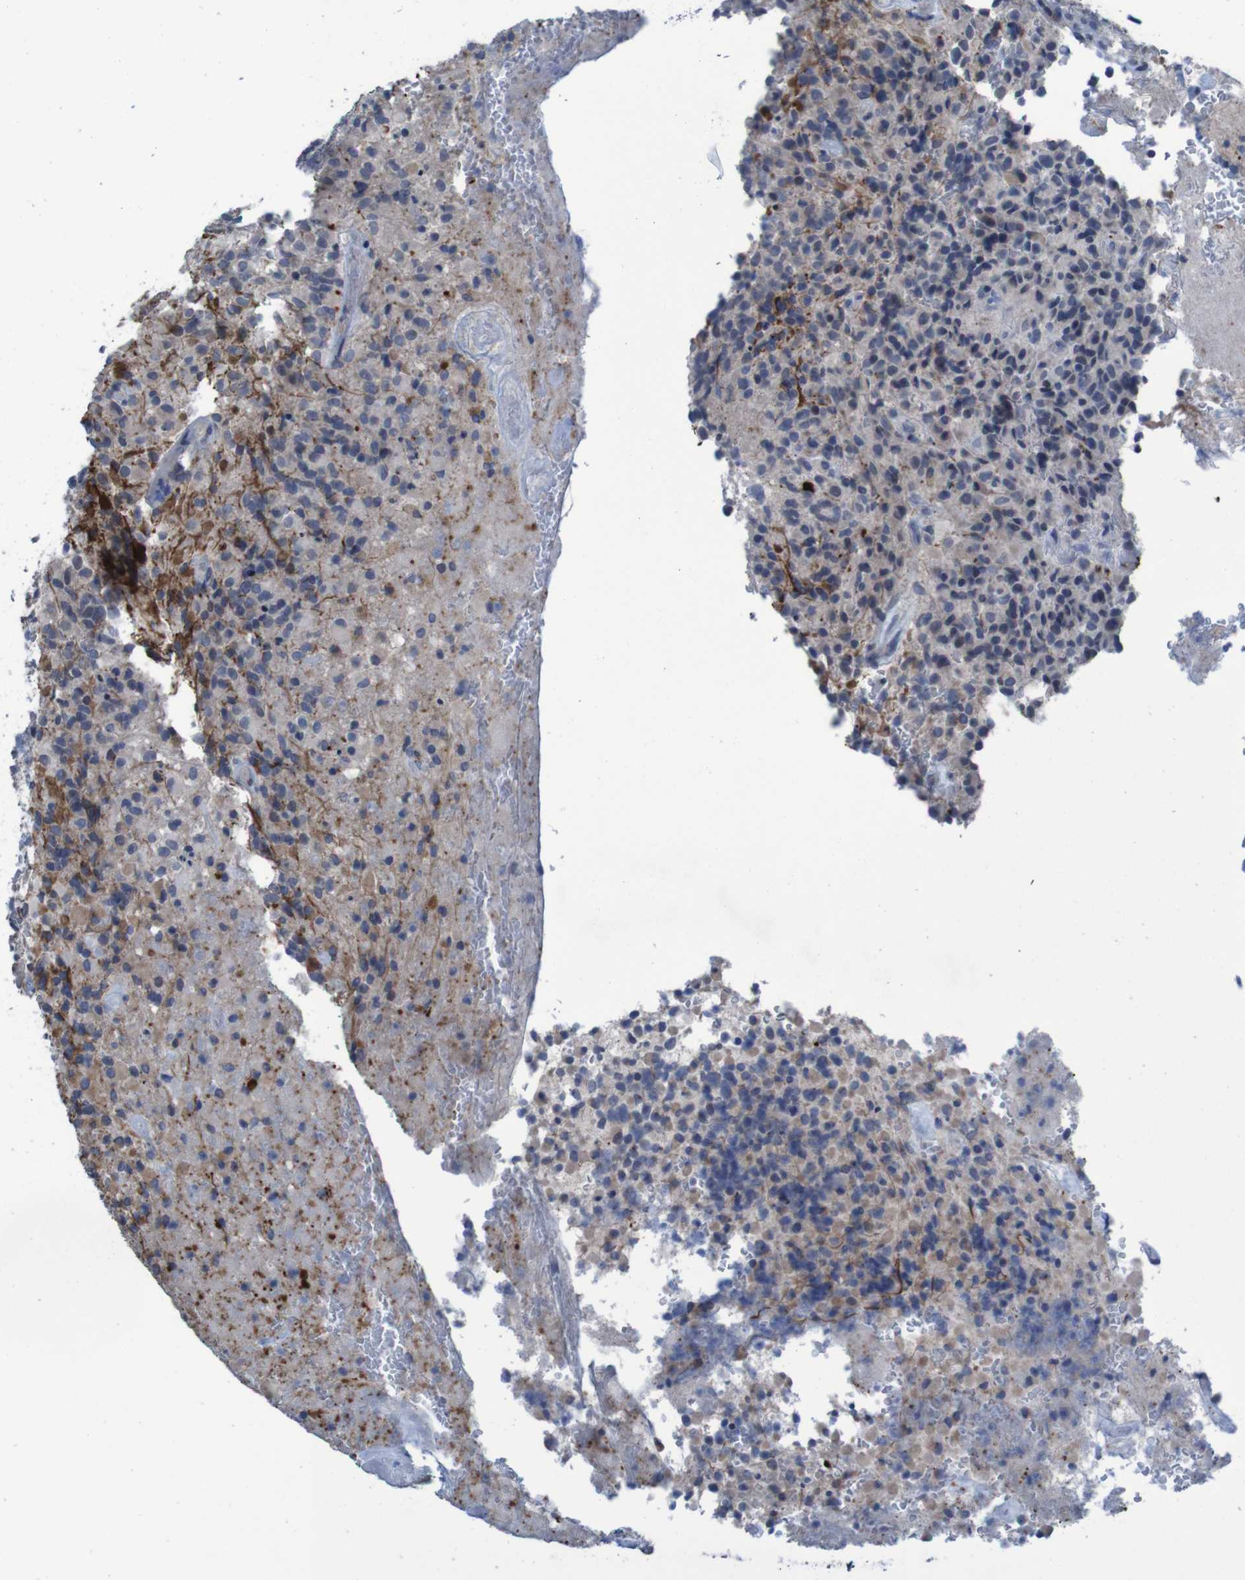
{"staining": {"intensity": "strong", "quantity": "<25%", "location": "cytoplasmic/membranous"}, "tissue": "glioma", "cell_type": "Tumor cells", "image_type": "cancer", "snomed": [{"axis": "morphology", "description": "Glioma, malignant, High grade"}, {"axis": "topography", "description": "Brain"}], "caption": "Tumor cells demonstrate strong cytoplasmic/membranous staining in approximately <25% of cells in malignant high-grade glioma.", "gene": "CLDN18", "patient": {"sex": "male", "age": 71}}